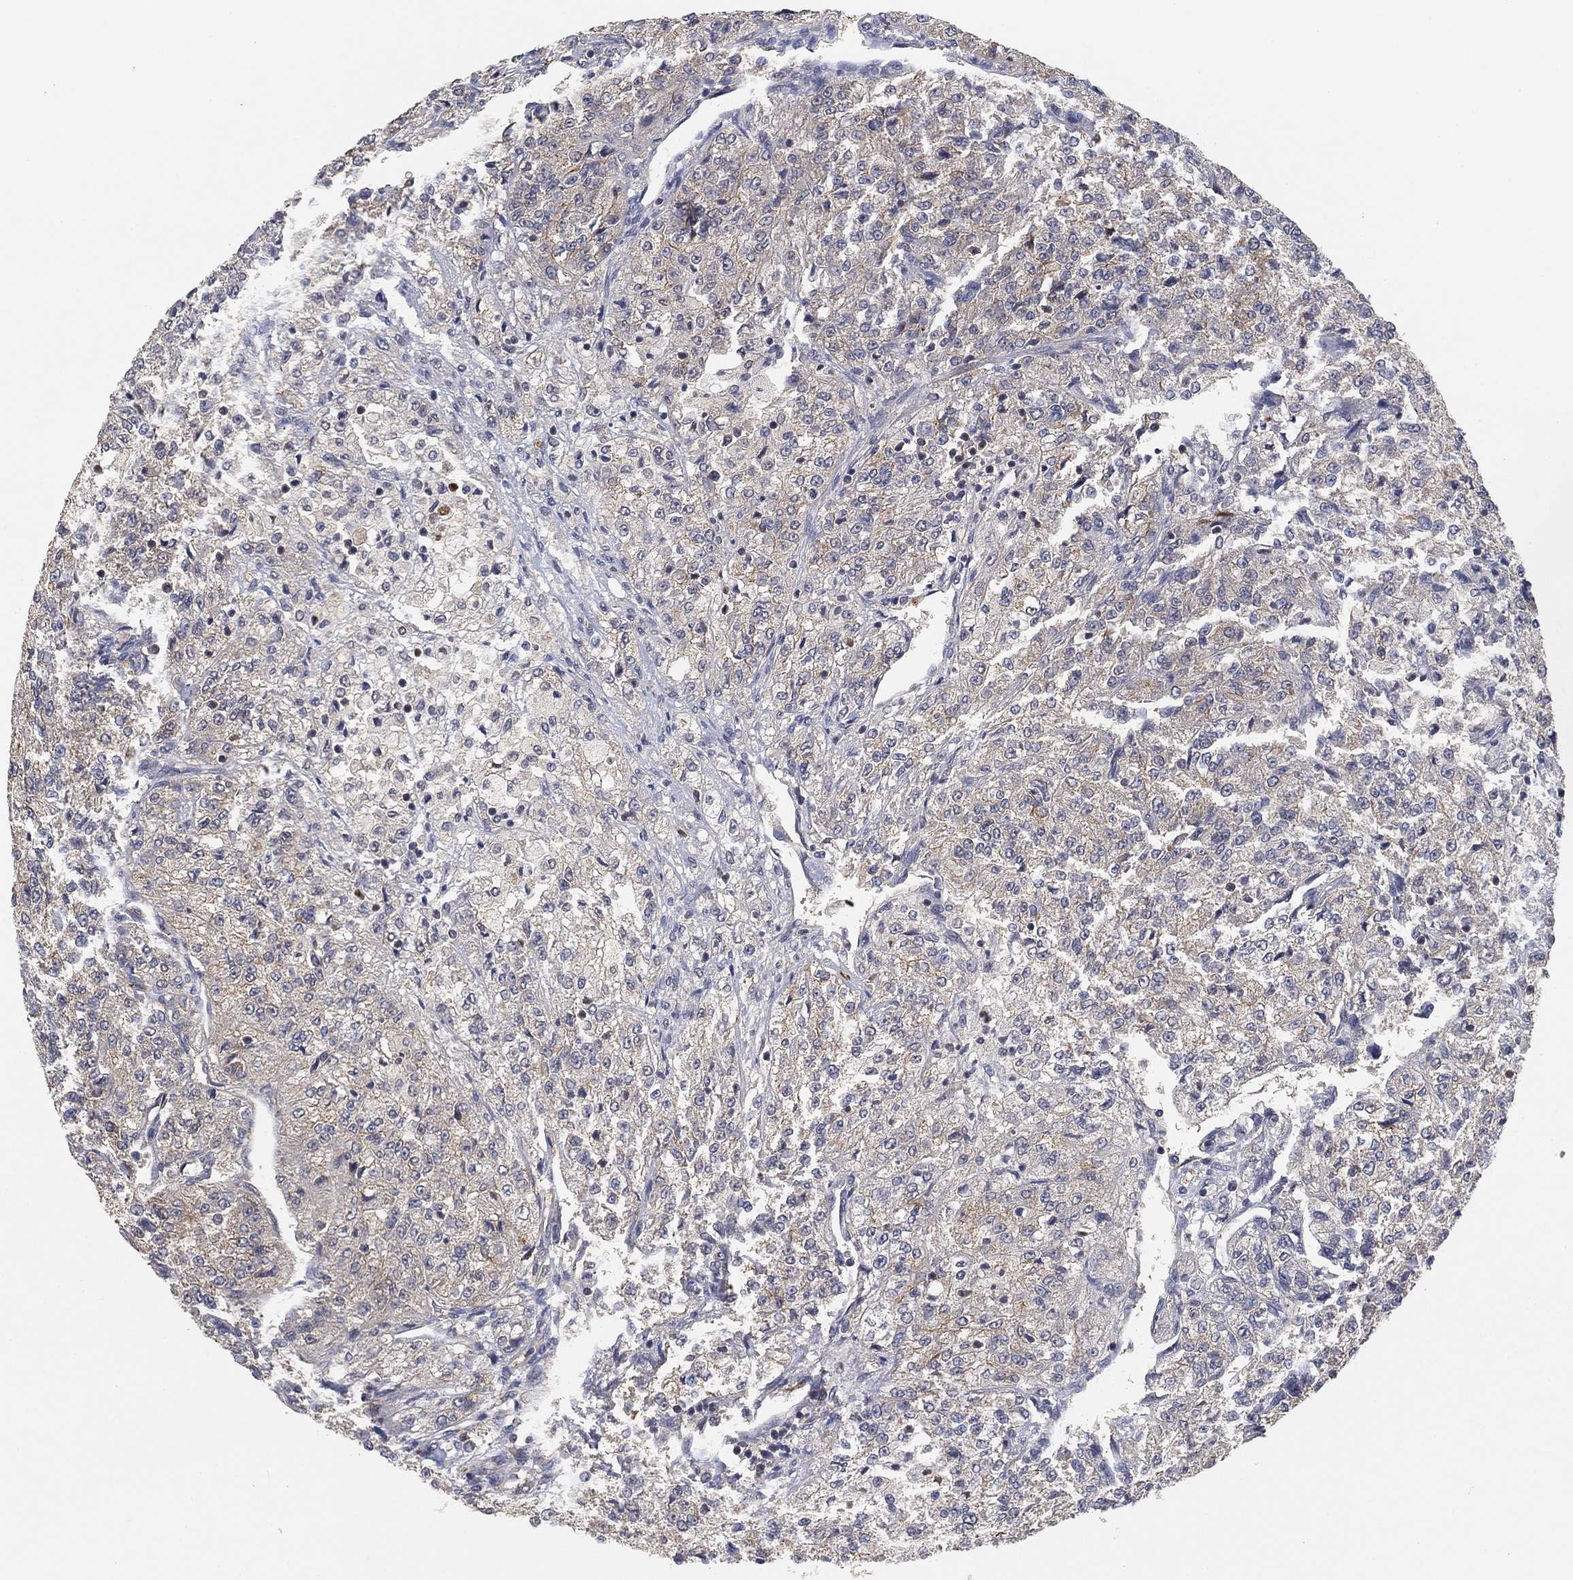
{"staining": {"intensity": "negative", "quantity": "none", "location": "none"}, "tissue": "renal cancer", "cell_type": "Tumor cells", "image_type": "cancer", "snomed": [{"axis": "morphology", "description": "Adenocarcinoma, NOS"}, {"axis": "topography", "description": "Kidney"}], "caption": "Micrograph shows no significant protein expression in tumor cells of renal cancer.", "gene": "CCDC43", "patient": {"sex": "female", "age": 63}}